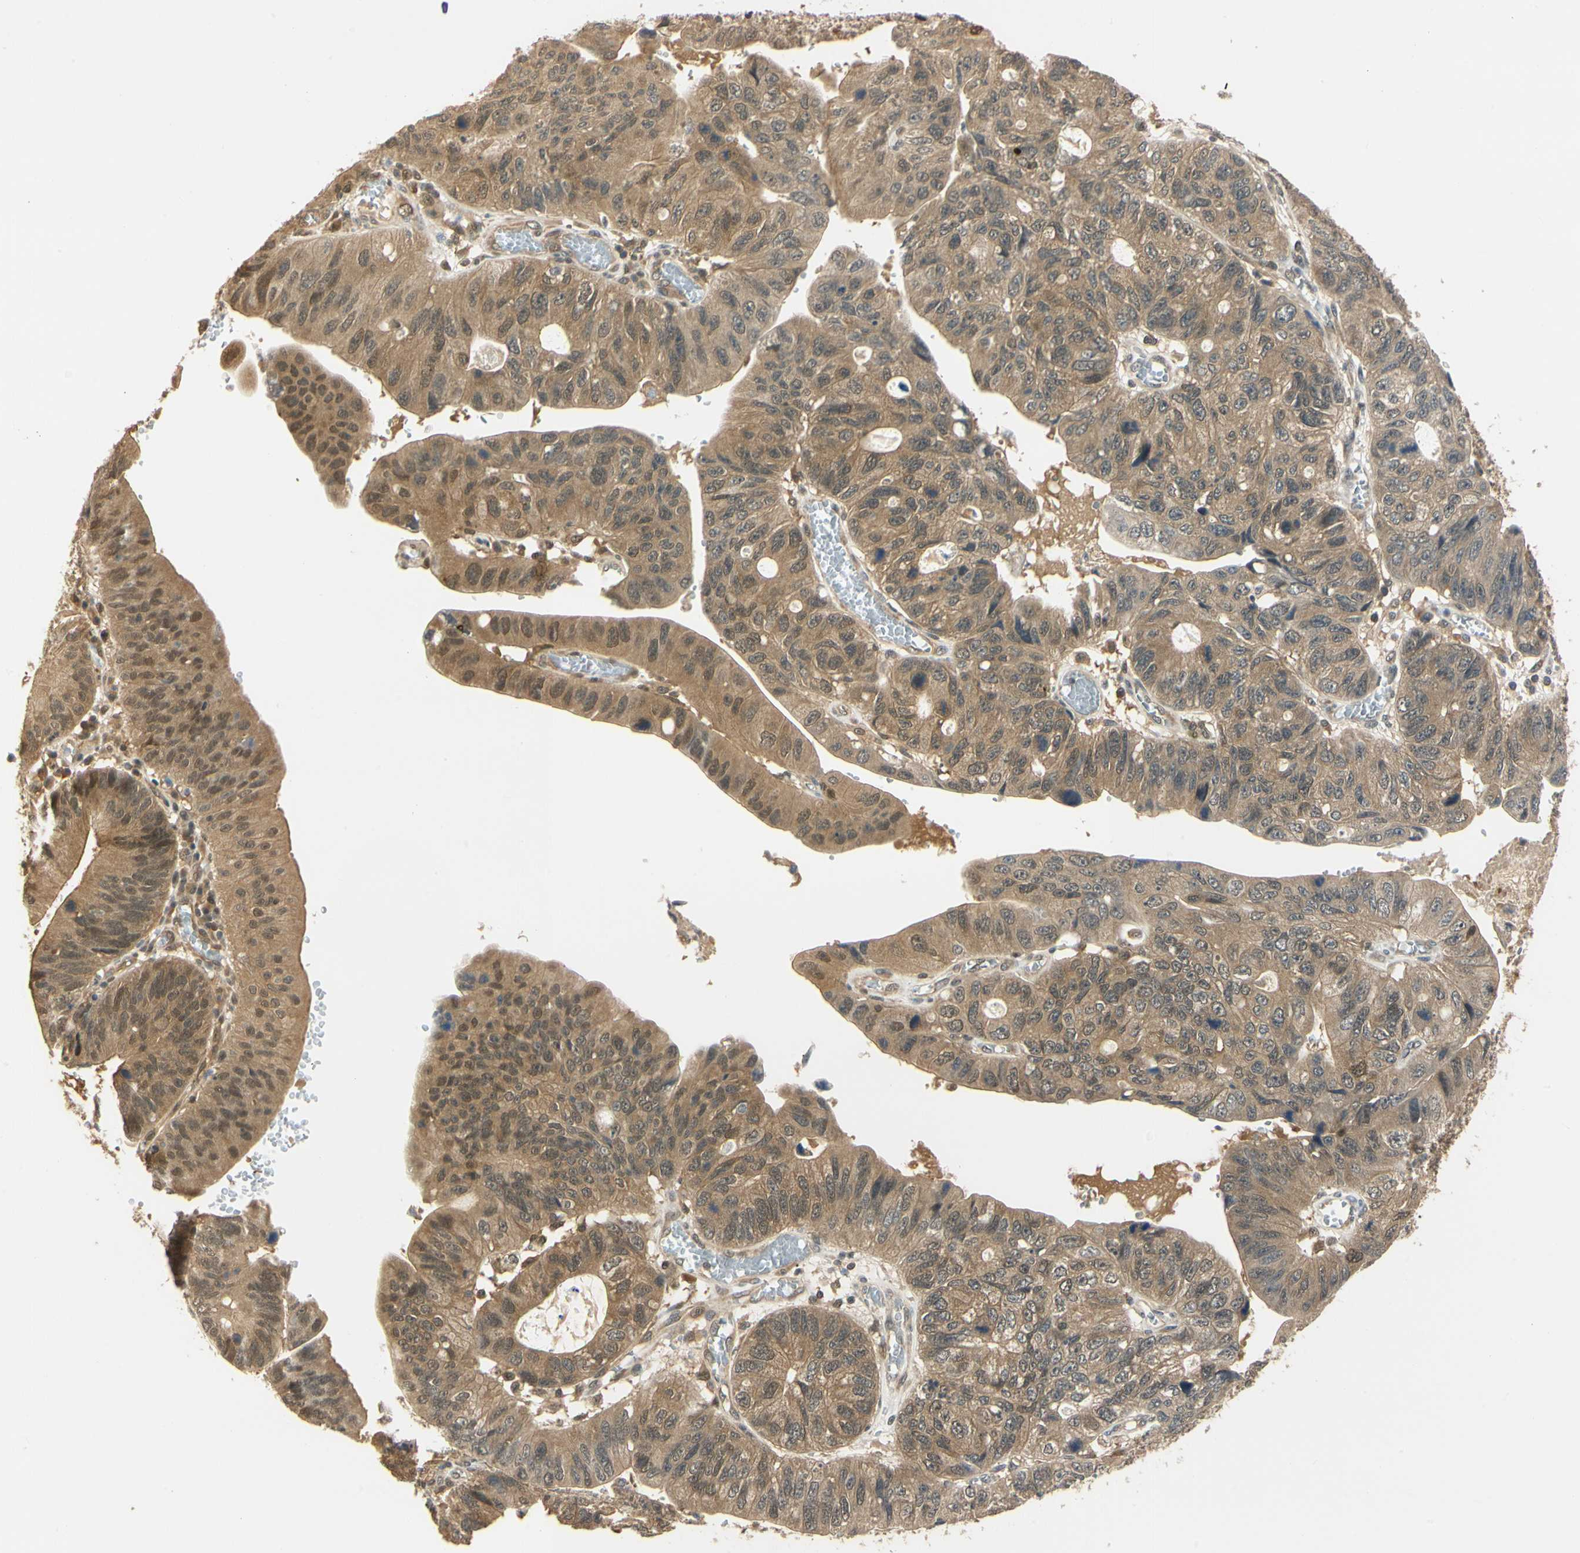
{"staining": {"intensity": "moderate", "quantity": ">75%", "location": "cytoplasmic/membranous,nuclear"}, "tissue": "stomach cancer", "cell_type": "Tumor cells", "image_type": "cancer", "snomed": [{"axis": "morphology", "description": "Adenocarcinoma, NOS"}, {"axis": "topography", "description": "Stomach"}], "caption": "Tumor cells exhibit medium levels of moderate cytoplasmic/membranous and nuclear expression in approximately >75% of cells in stomach cancer. The protein is shown in brown color, while the nuclei are stained blue.", "gene": "UBE2Z", "patient": {"sex": "male", "age": 59}}